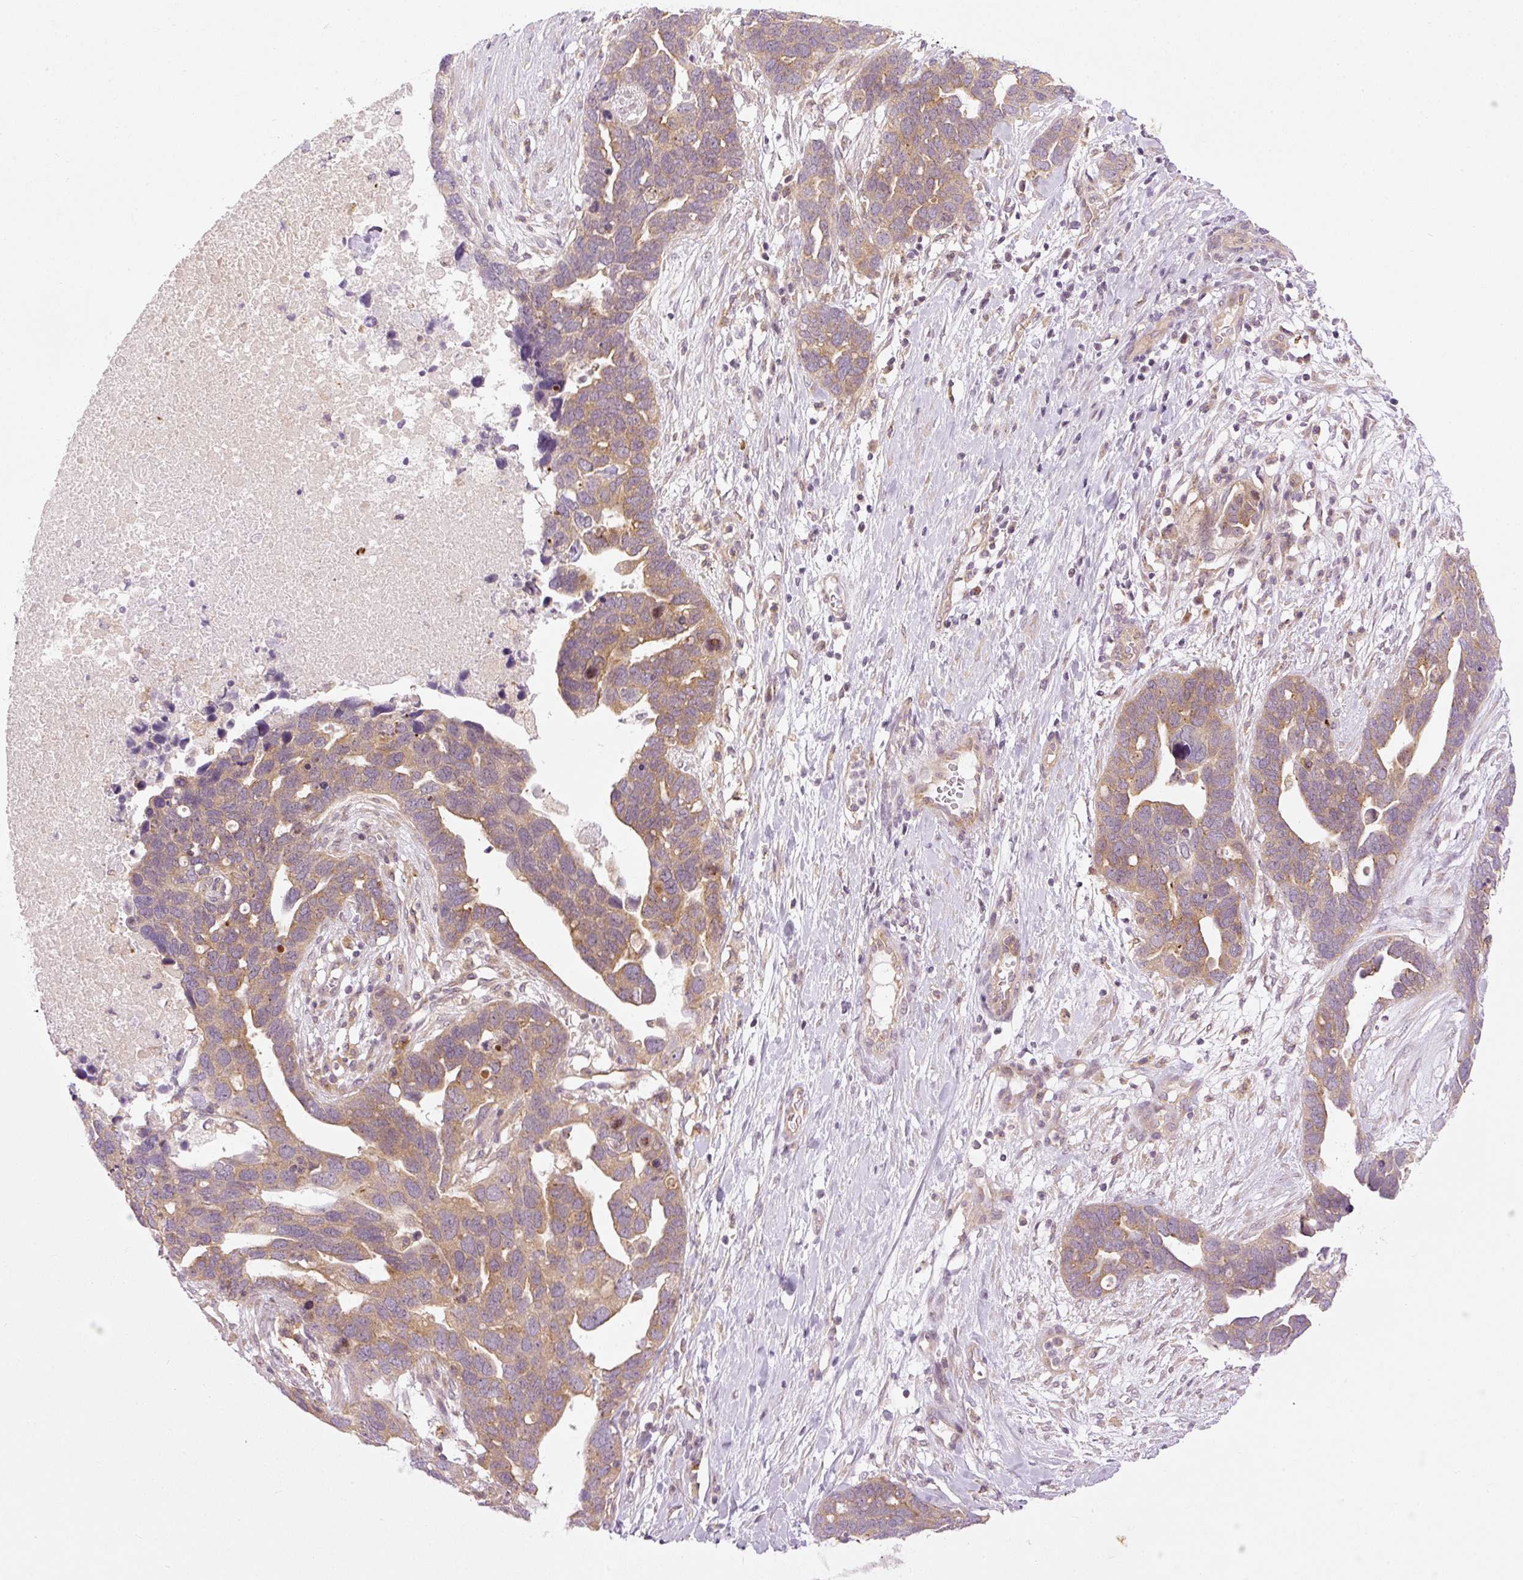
{"staining": {"intensity": "moderate", "quantity": ">75%", "location": "cytoplasmic/membranous"}, "tissue": "ovarian cancer", "cell_type": "Tumor cells", "image_type": "cancer", "snomed": [{"axis": "morphology", "description": "Cystadenocarcinoma, serous, NOS"}, {"axis": "topography", "description": "Ovary"}], "caption": "Immunohistochemistry photomicrograph of ovarian serous cystadenocarcinoma stained for a protein (brown), which reveals medium levels of moderate cytoplasmic/membranous expression in about >75% of tumor cells.", "gene": "MZT2B", "patient": {"sex": "female", "age": 54}}